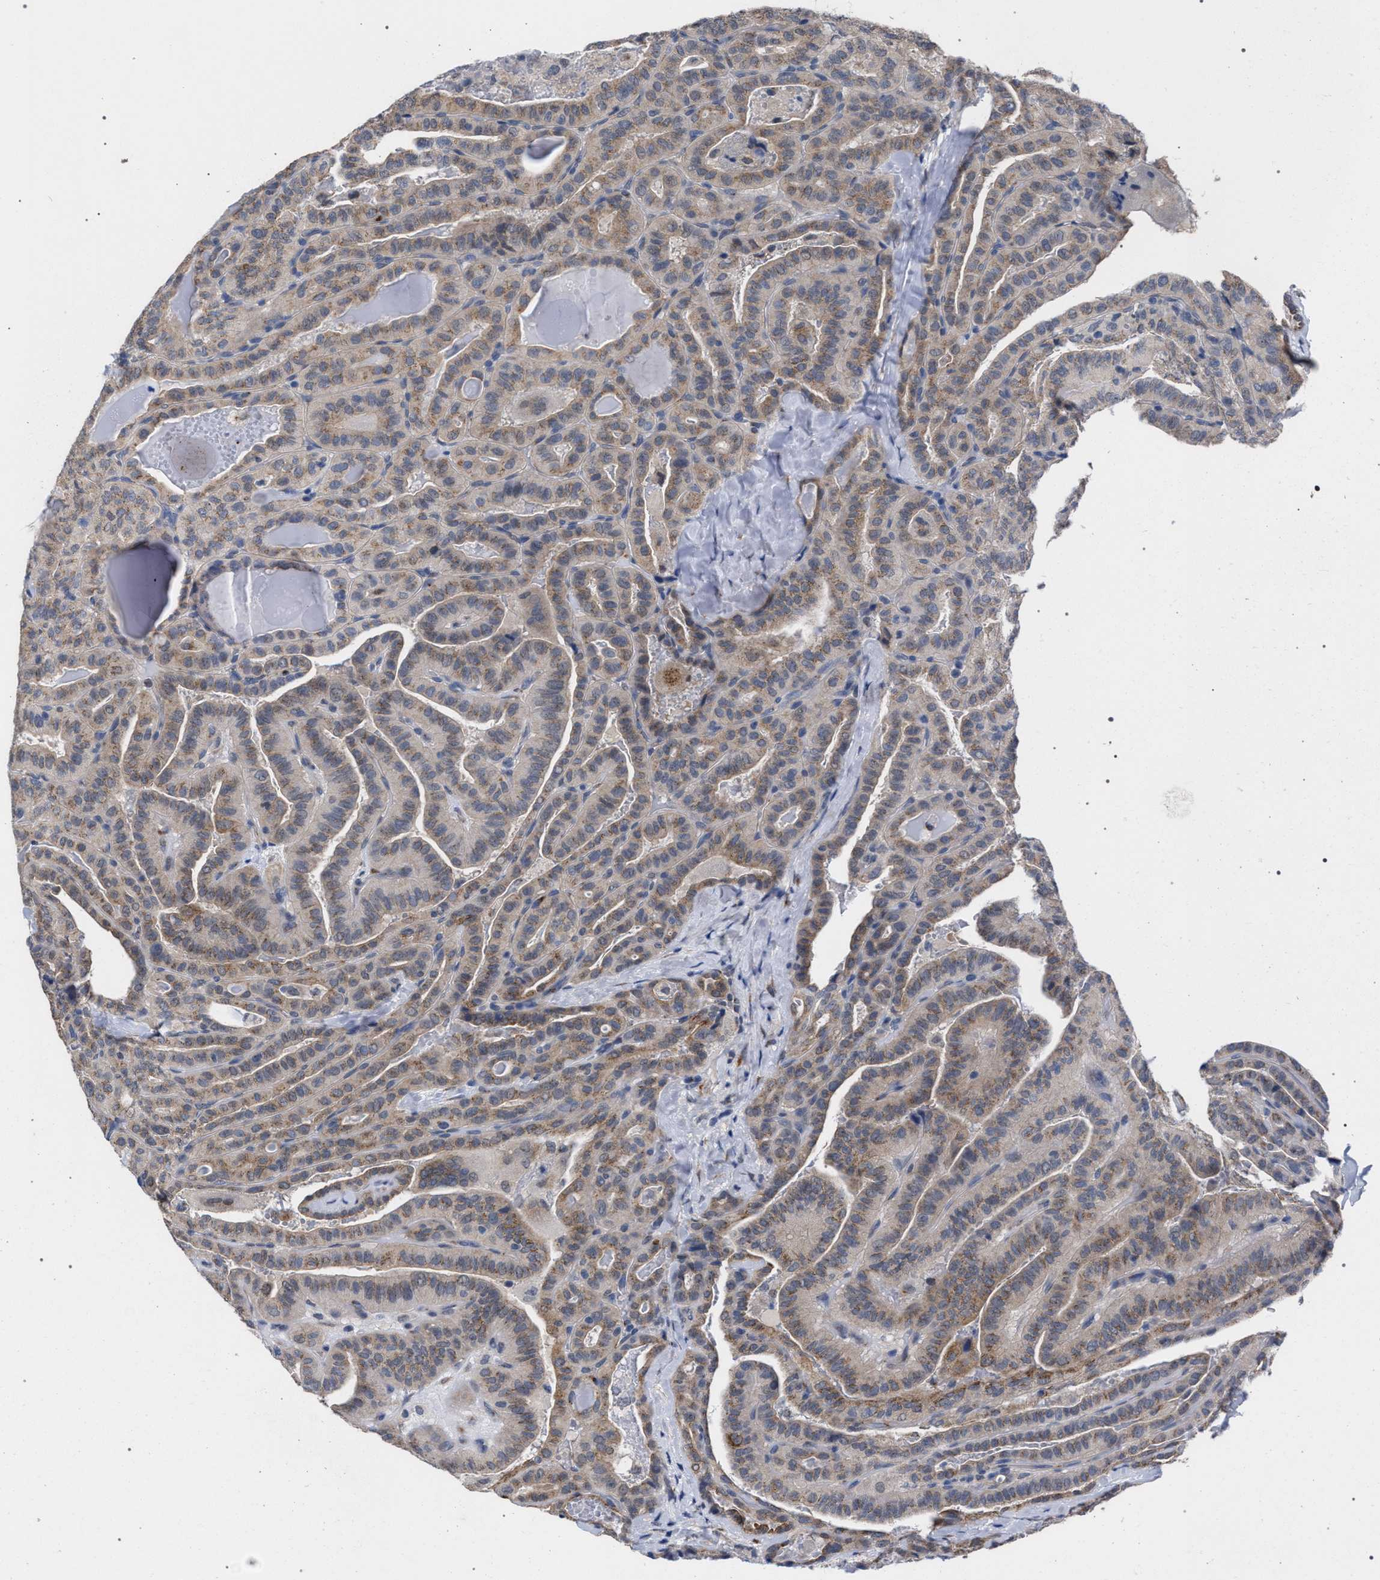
{"staining": {"intensity": "moderate", "quantity": ">75%", "location": "cytoplasmic/membranous"}, "tissue": "thyroid cancer", "cell_type": "Tumor cells", "image_type": "cancer", "snomed": [{"axis": "morphology", "description": "Papillary adenocarcinoma, NOS"}, {"axis": "topography", "description": "Thyroid gland"}], "caption": "High-power microscopy captured an IHC histopathology image of thyroid cancer, revealing moderate cytoplasmic/membranous expression in approximately >75% of tumor cells.", "gene": "GOLGA2", "patient": {"sex": "male", "age": 77}}